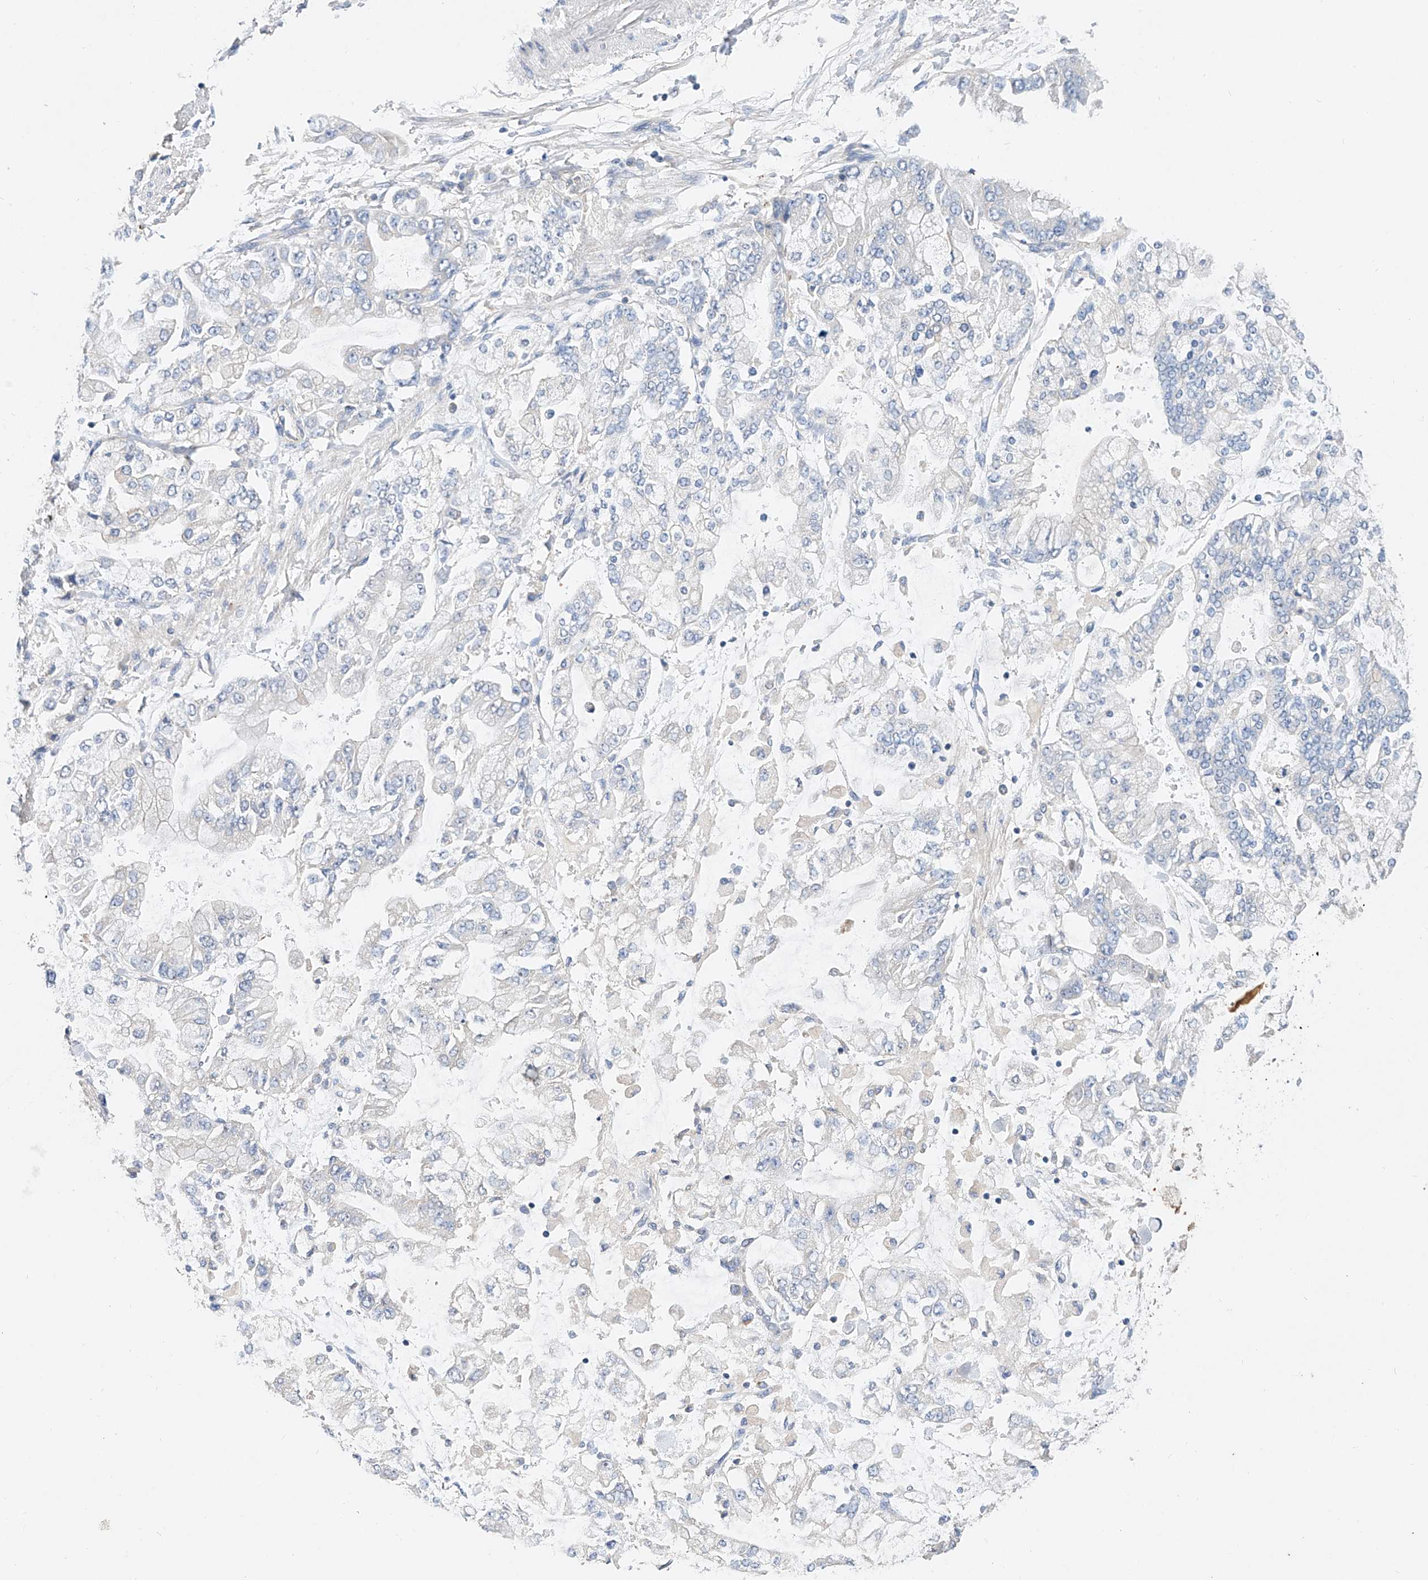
{"staining": {"intensity": "negative", "quantity": "none", "location": "none"}, "tissue": "stomach cancer", "cell_type": "Tumor cells", "image_type": "cancer", "snomed": [{"axis": "morphology", "description": "Normal tissue, NOS"}, {"axis": "morphology", "description": "Adenocarcinoma, NOS"}, {"axis": "topography", "description": "Stomach, upper"}, {"axis": "topography", "description": "Stomach"}], "caption": "Photomicrograph shows no protein positivity in tumor cells of stomach adenocarcinoma tissue. The staining was performed using DAB to visualize the protein expression in brown, while the nuclei were stained in blue with hematoxylin (Magnification: 20x).", "gene": "AMD1", "patient": {"sex": "male", "age": 76}}